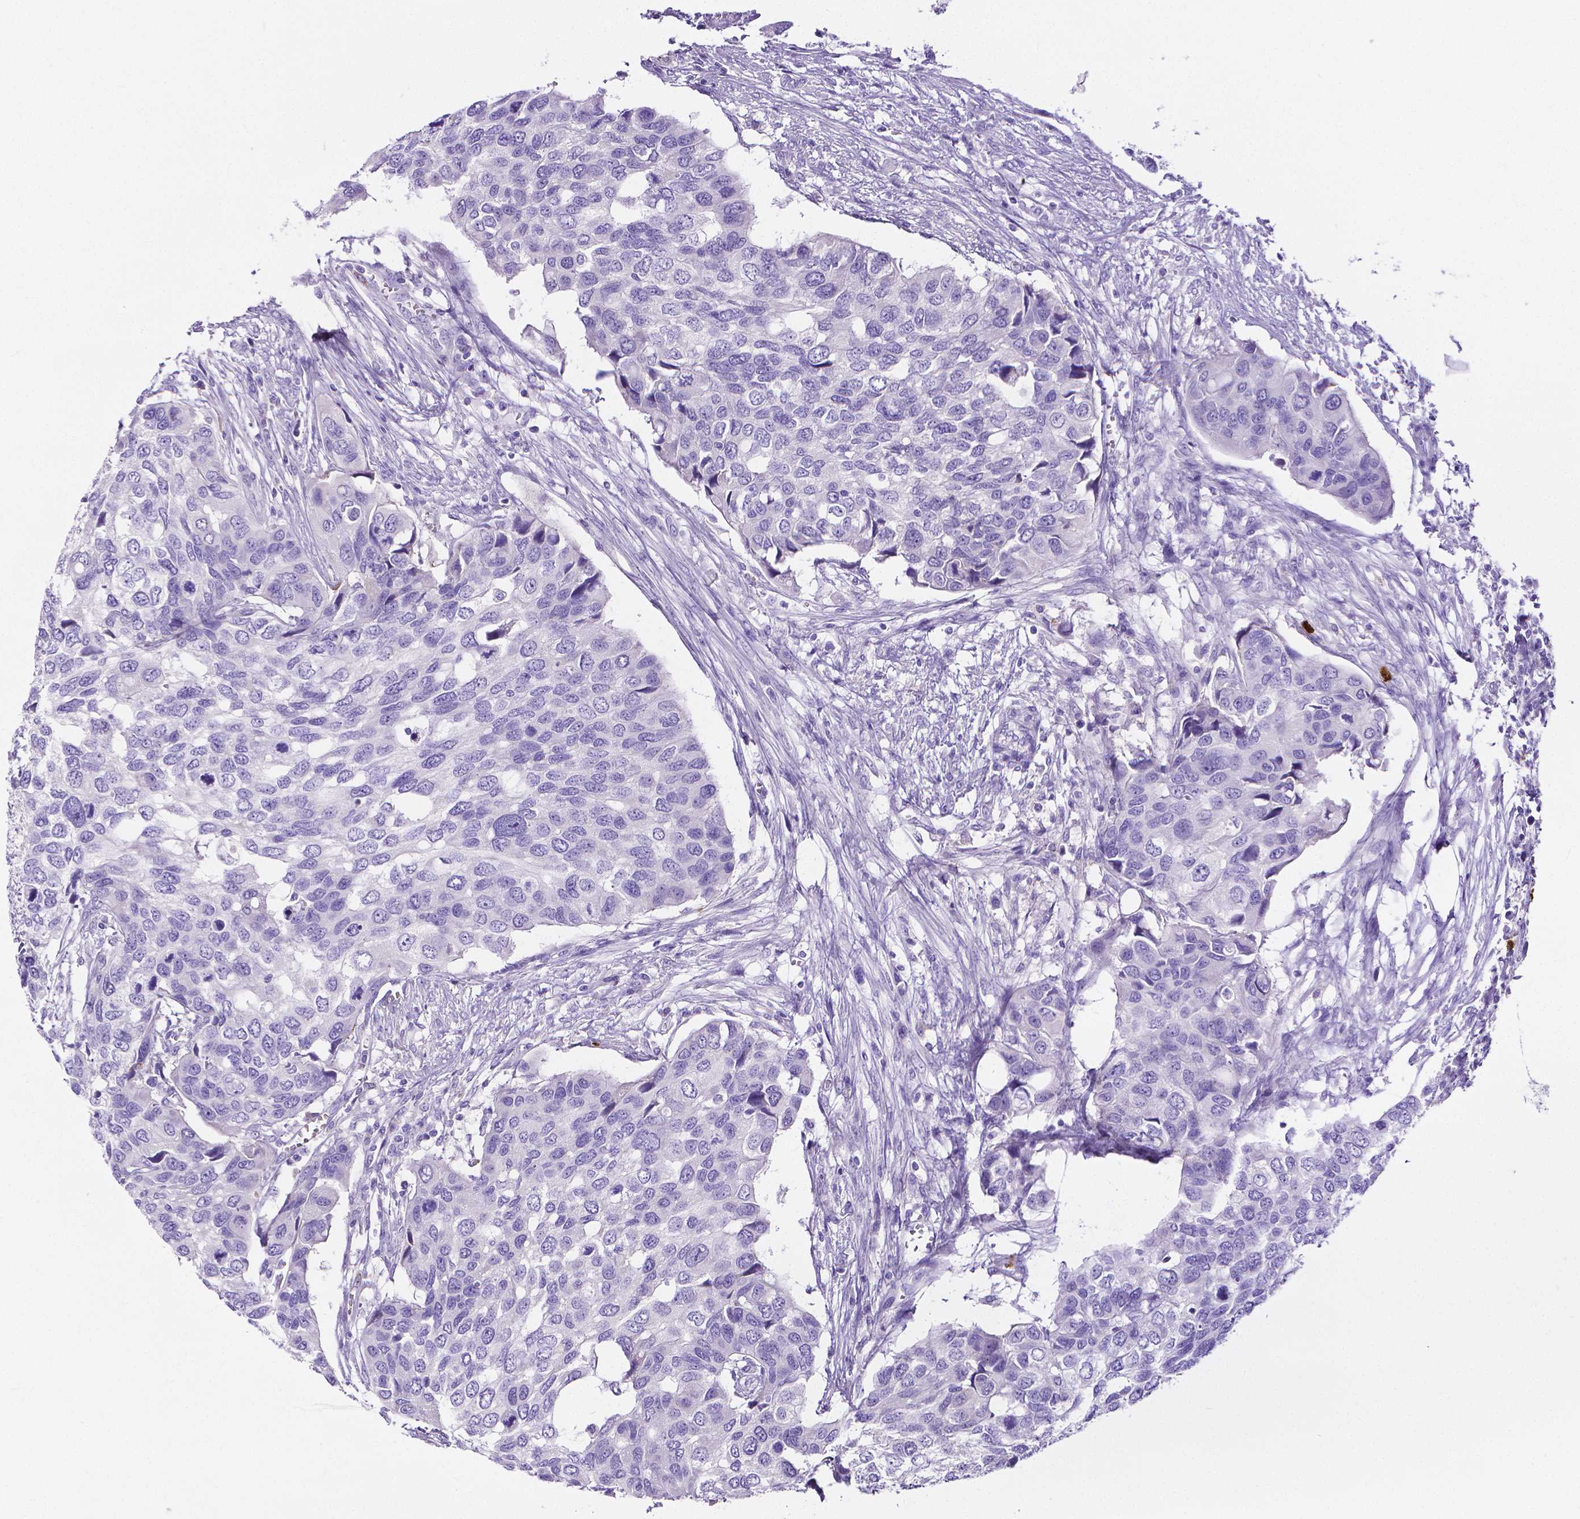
{"staining": {"intensity": "negative", "quantity": "none", "location": "none"}, "tissue": "urothelial cancer", "cell_type": "Tumor cells", "image_type": "cancer", "snomed": [{"axis": "morphology", "description": "Urothelial carcinoma, High grade"}, {"axis": "topography", "description": "Urinary bladder"}], "caption": "Tumor cells show no significant expression in urothelial cancer.", "gene": "MMP9", "patient": {"sex": "male", "age": 60}}